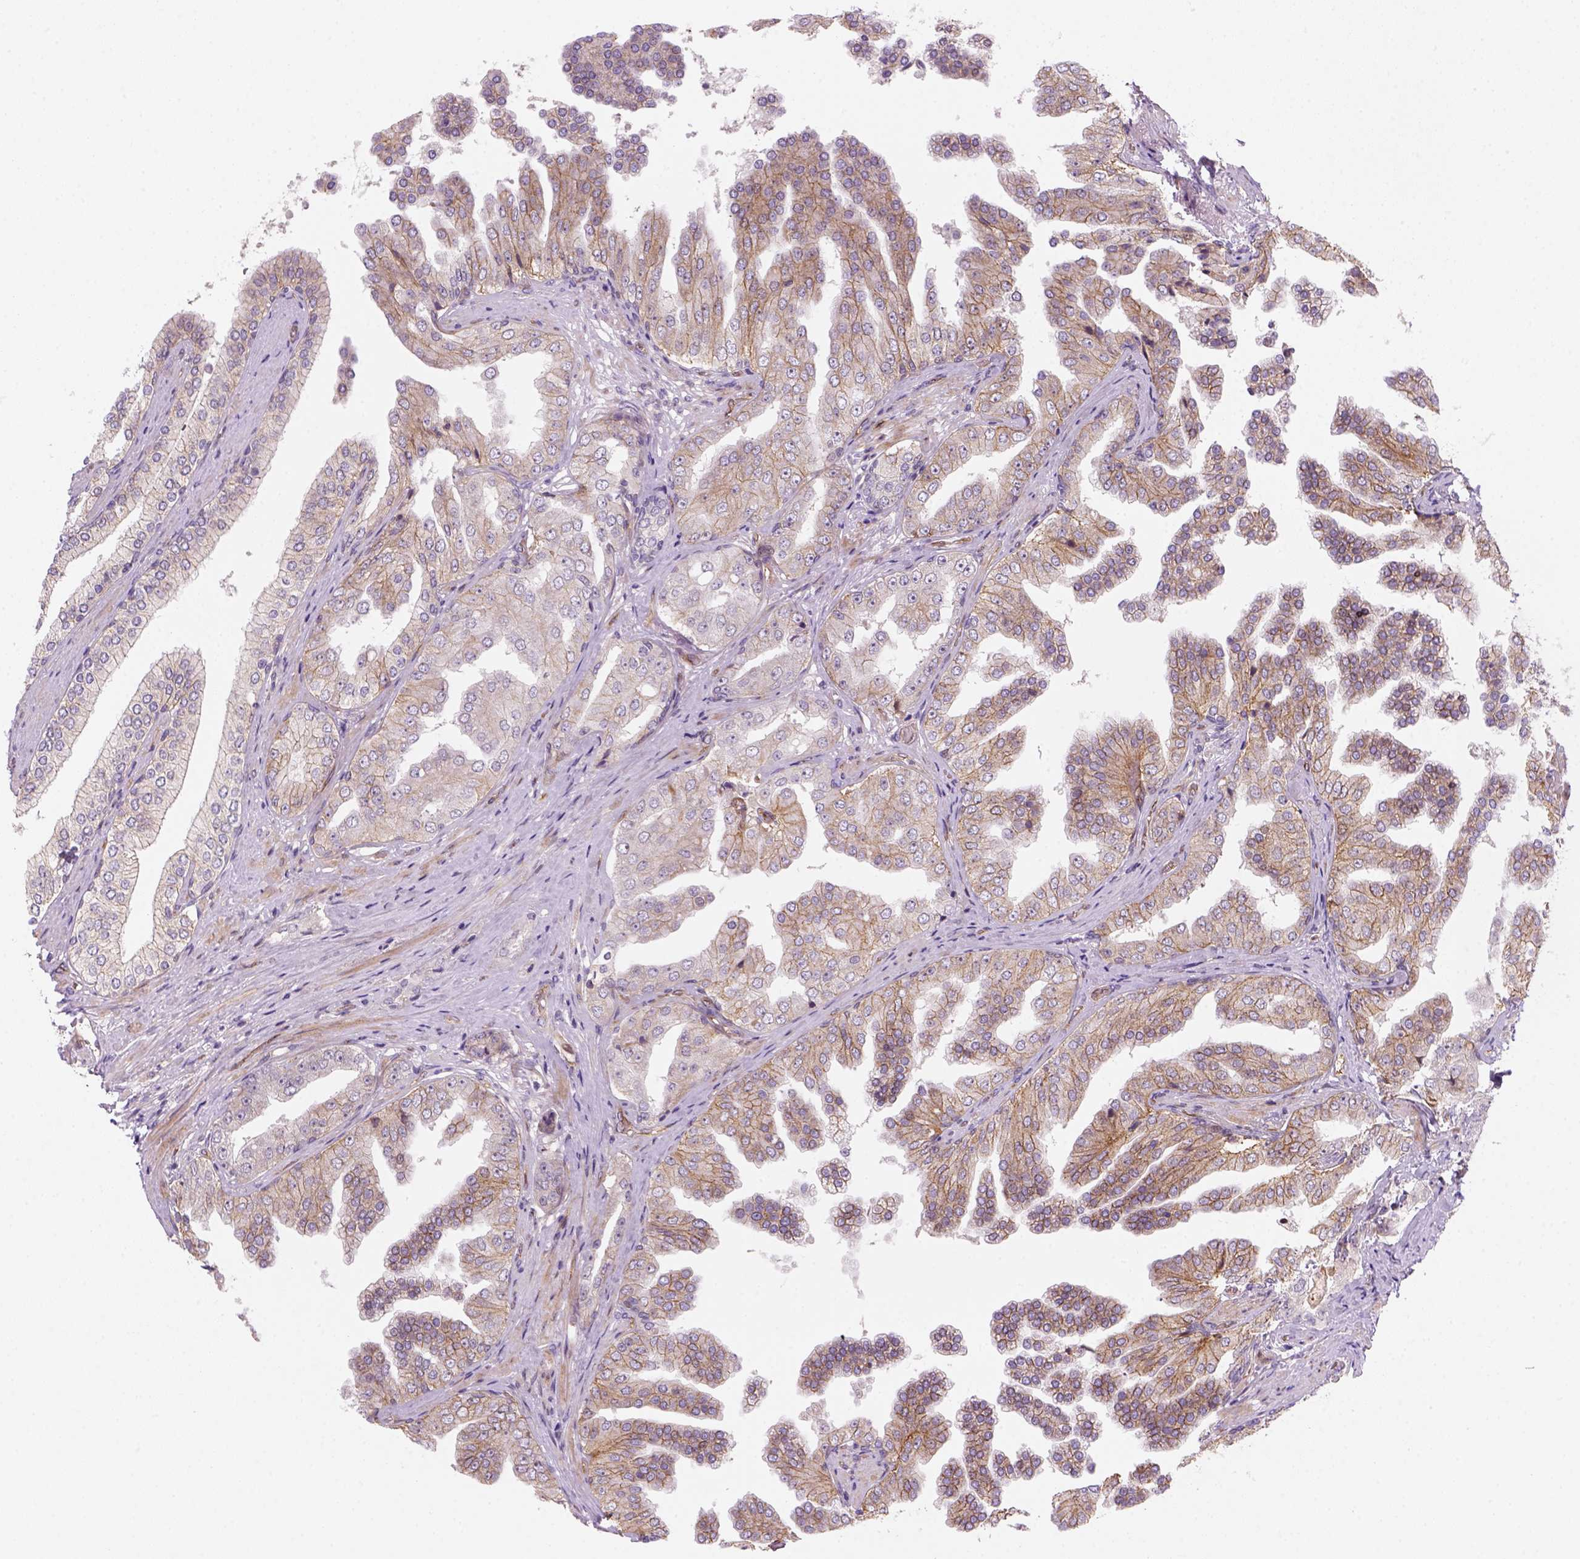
{"staining": {"intensity": "moderate", "quantity": ">75%", "location": "cytoplasmic/membranous"}, "tissue": "prostate cancer", "cell_type": "Tumor cells", "image_type": "cancer", "snomed": [{"axis": "morphology", "description": "Adenocarcinoma, Low grade"}, {"axis": "topography", "description": "Prostate and seminal vesicle, NOS"}], "caption": "Approximately >75% of tumor cells in prostate cancer show moderate cytoplasmic/membranous protein positivity as visualized by brown immunohistochemical staining.", "gene": "VSTM5", "patient": {"sex": "male", "age": 61}}